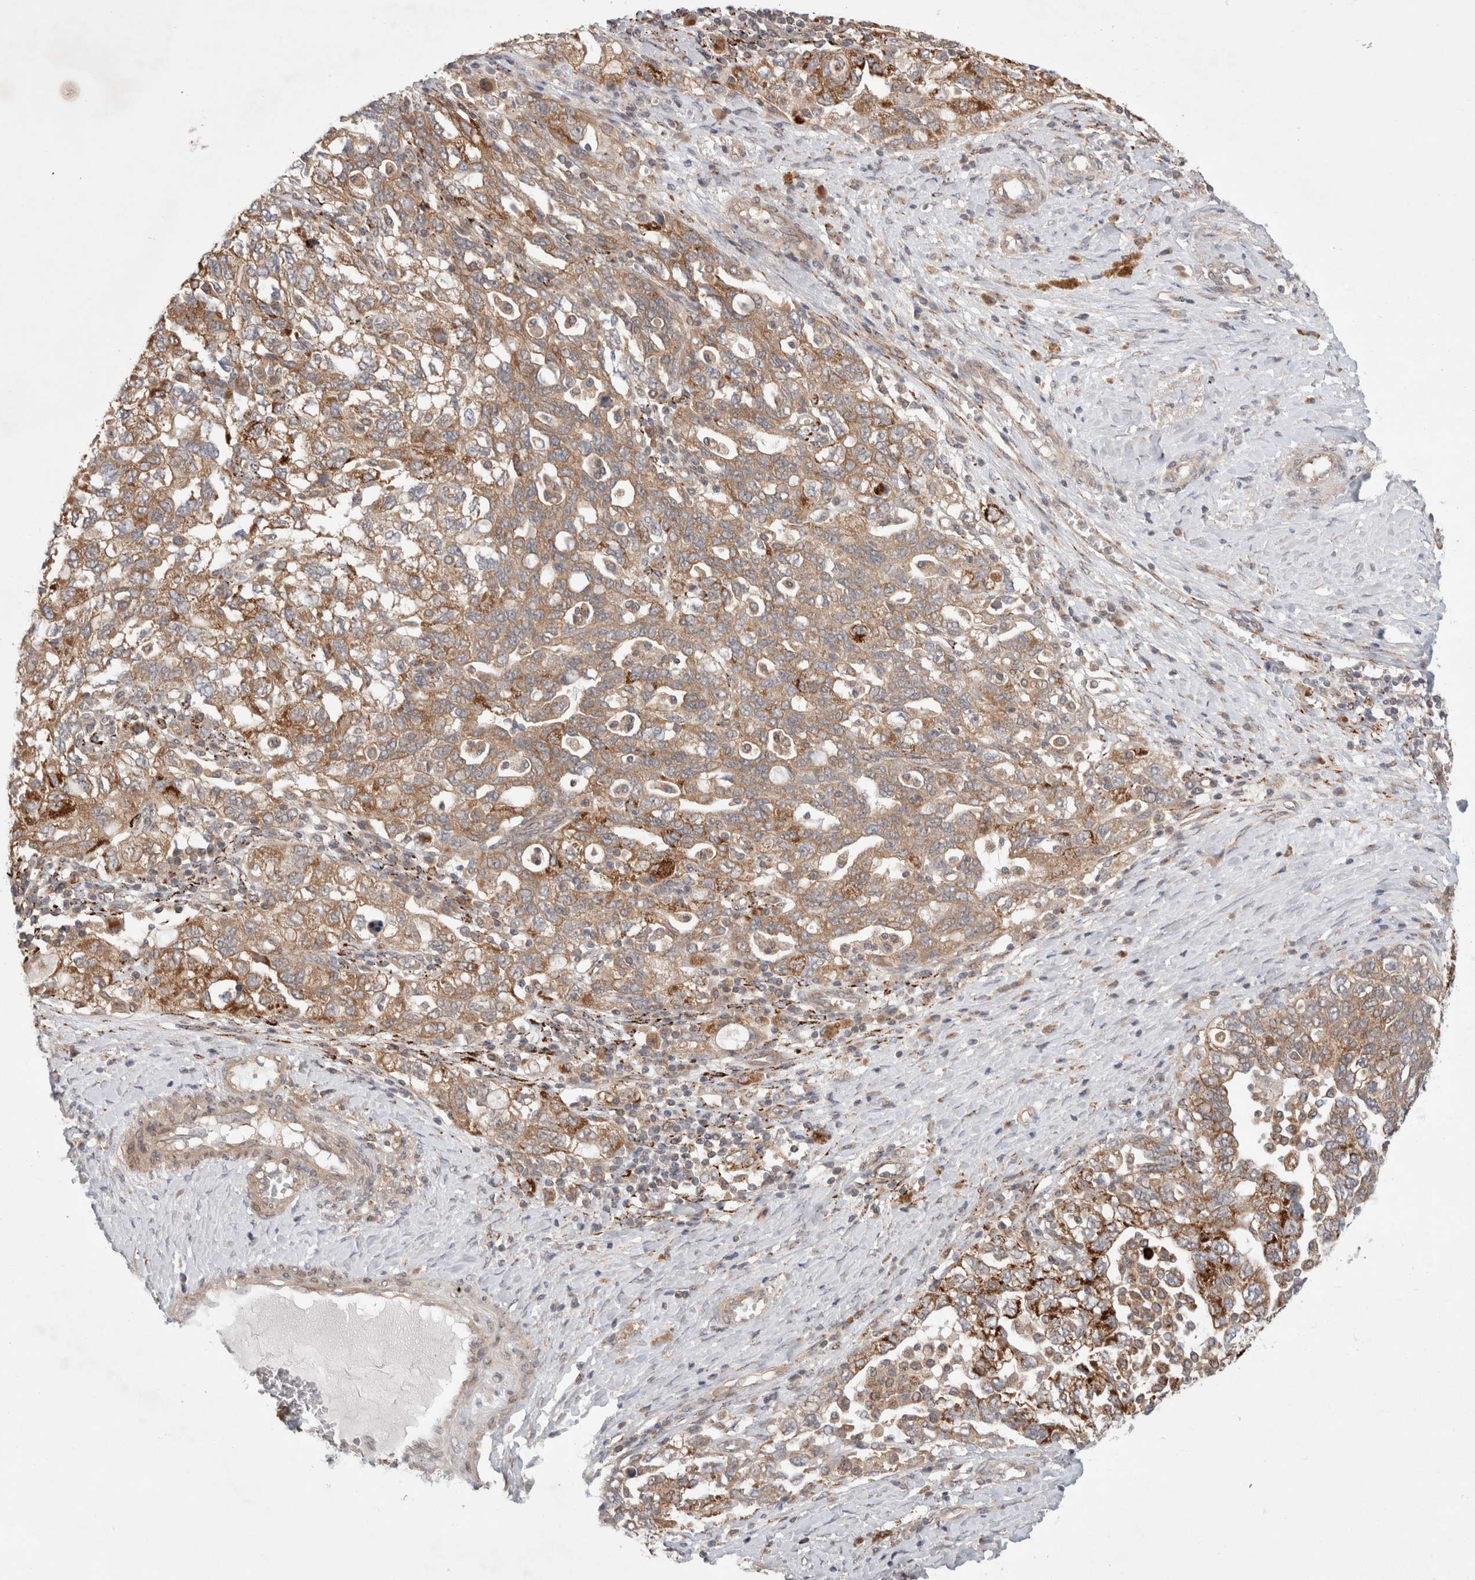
{"staining": {"intensity": "weak", "quantity": ">75%", "location": "cytoplasmic/membranous"}, "tissue": "ovarian cancer", "cell_type": "Tumor cells", "image_type": "cancer", "snomed": [{"axis": "morphology", "description": "Carcinoma, NOS"}, {"axis": "morphology", "description": "Cystadenocarcinoma, serous, NOS"}, {"axis": "topography", "description": "Ovary"}], "caption": "Serous cystadenocarcinoma (ovarian) stained for a protein displays weak cytoplasmic/membranous positivity in tumor cells. The staining was performed using DAB (3,3'-diaminobenzidine), with brown indicating positive protein expression. Nuclei are stained blue with hematoxylin.", "gene": "HROB", "patient": {"sex": "female", "age": 69}}